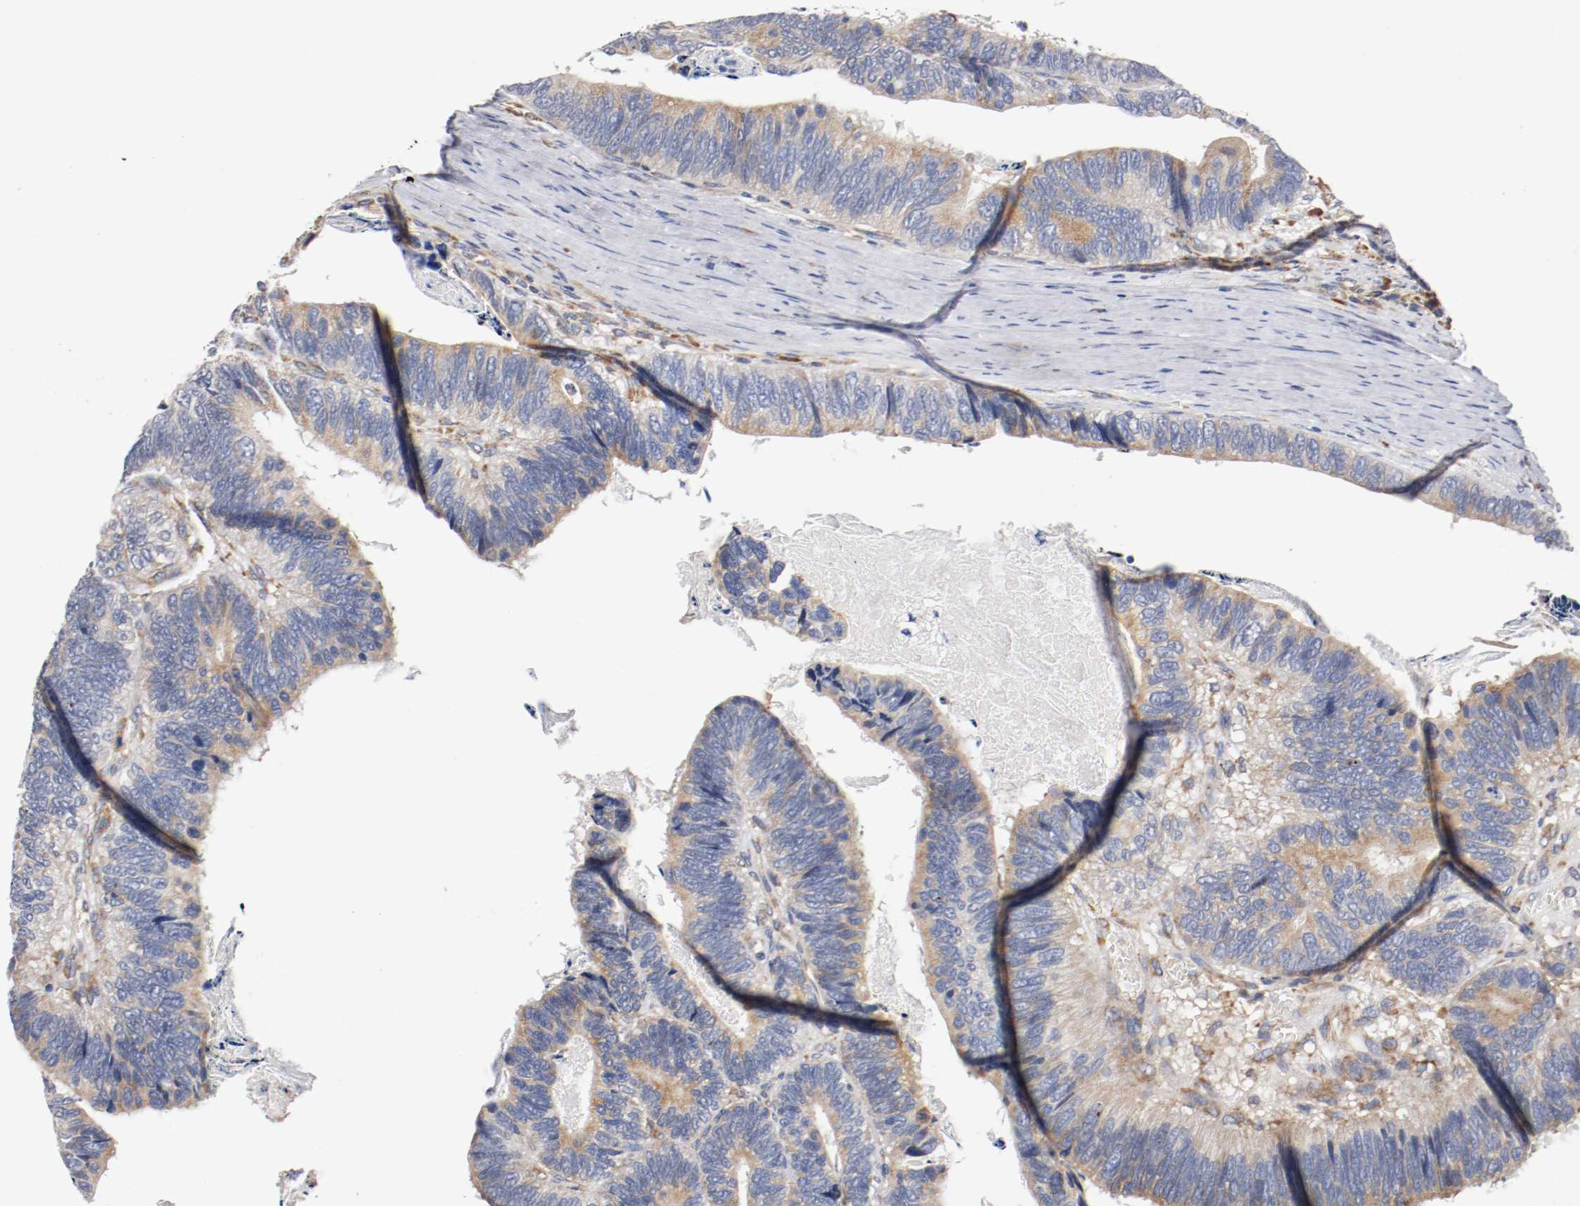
{"staining": {"intensity": "weak", "quantity": ">75%", "location": "cytoplasmic/membranous"}, "tissue": "colorectal cancer", "cell_type": "Tumor cells", "image_type": "cancer", "snomed": [{"axis": "morphology", "description": "Adenocarcinoma, NOS"}, {"axis": "topography", "description": "Colon"}], "caption": "The image shows immunohistochemical staining of adenocarcinoma (colorectal). There is weak cytoplasmic/membranous positivity is present in approximately >75% of tumor cells.", "gene": "TNFSF13", "patient": {"sex": "male", "age": 72}}